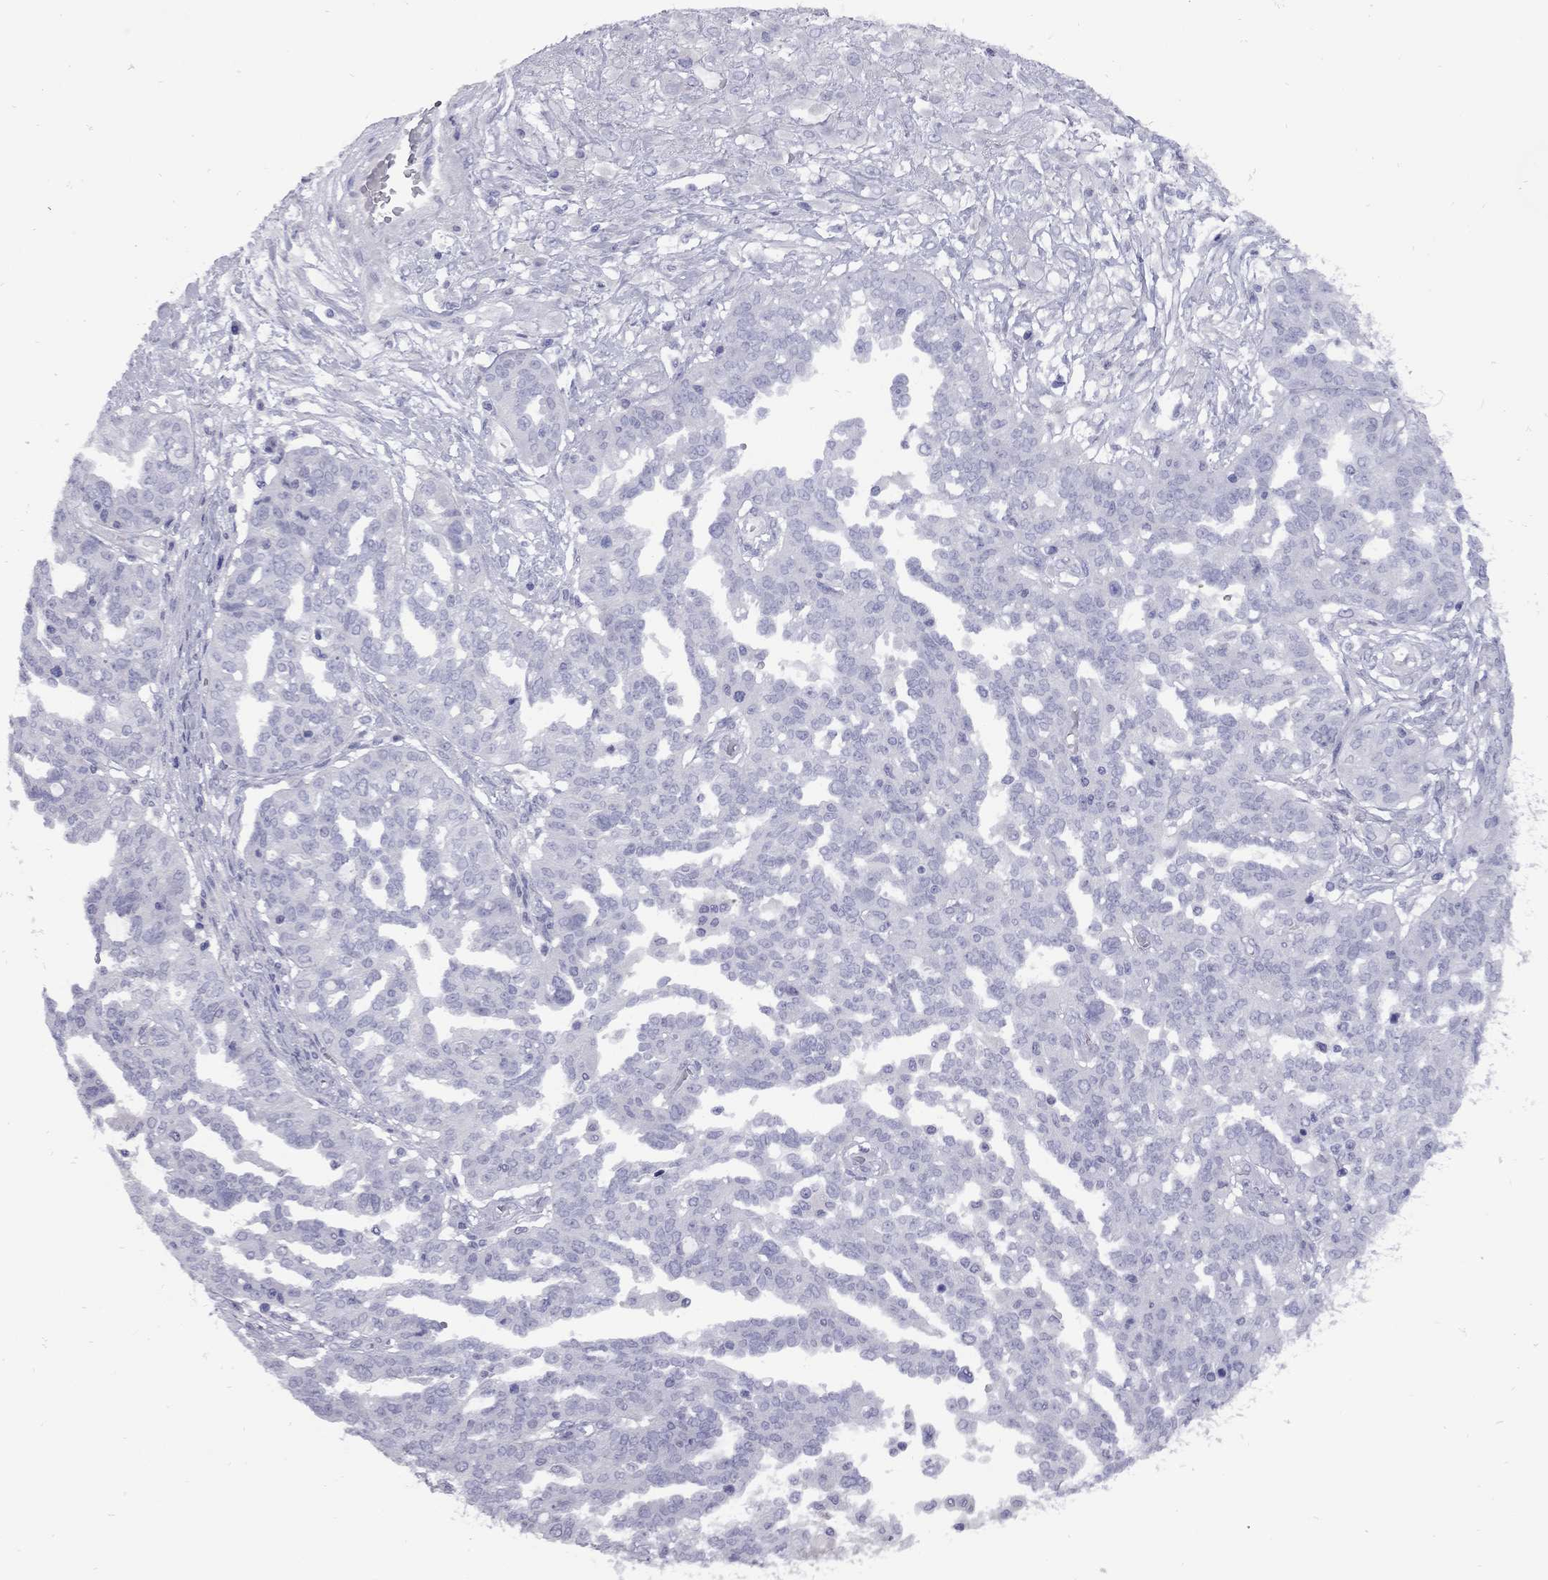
{"staining": {"intensity": "negative", "quantity": "none", "location": "none"}, "tissue": "ovarian cancer", "cell_type": "Tumor cells", "image_type": "cancer", "snomed": [{"axis": "morphology", "description": "Cystadenocarcinoma, serous, NOS"}, {"axis": "topography", "description": "Ovary"}], "caption": "Human ovarian serous cystadenocarcinoma stained for a protein using IHC reveals no staining in tumor cells.", "gene": "EPPIN", "patient": {"sex": "female", "age": 67}}